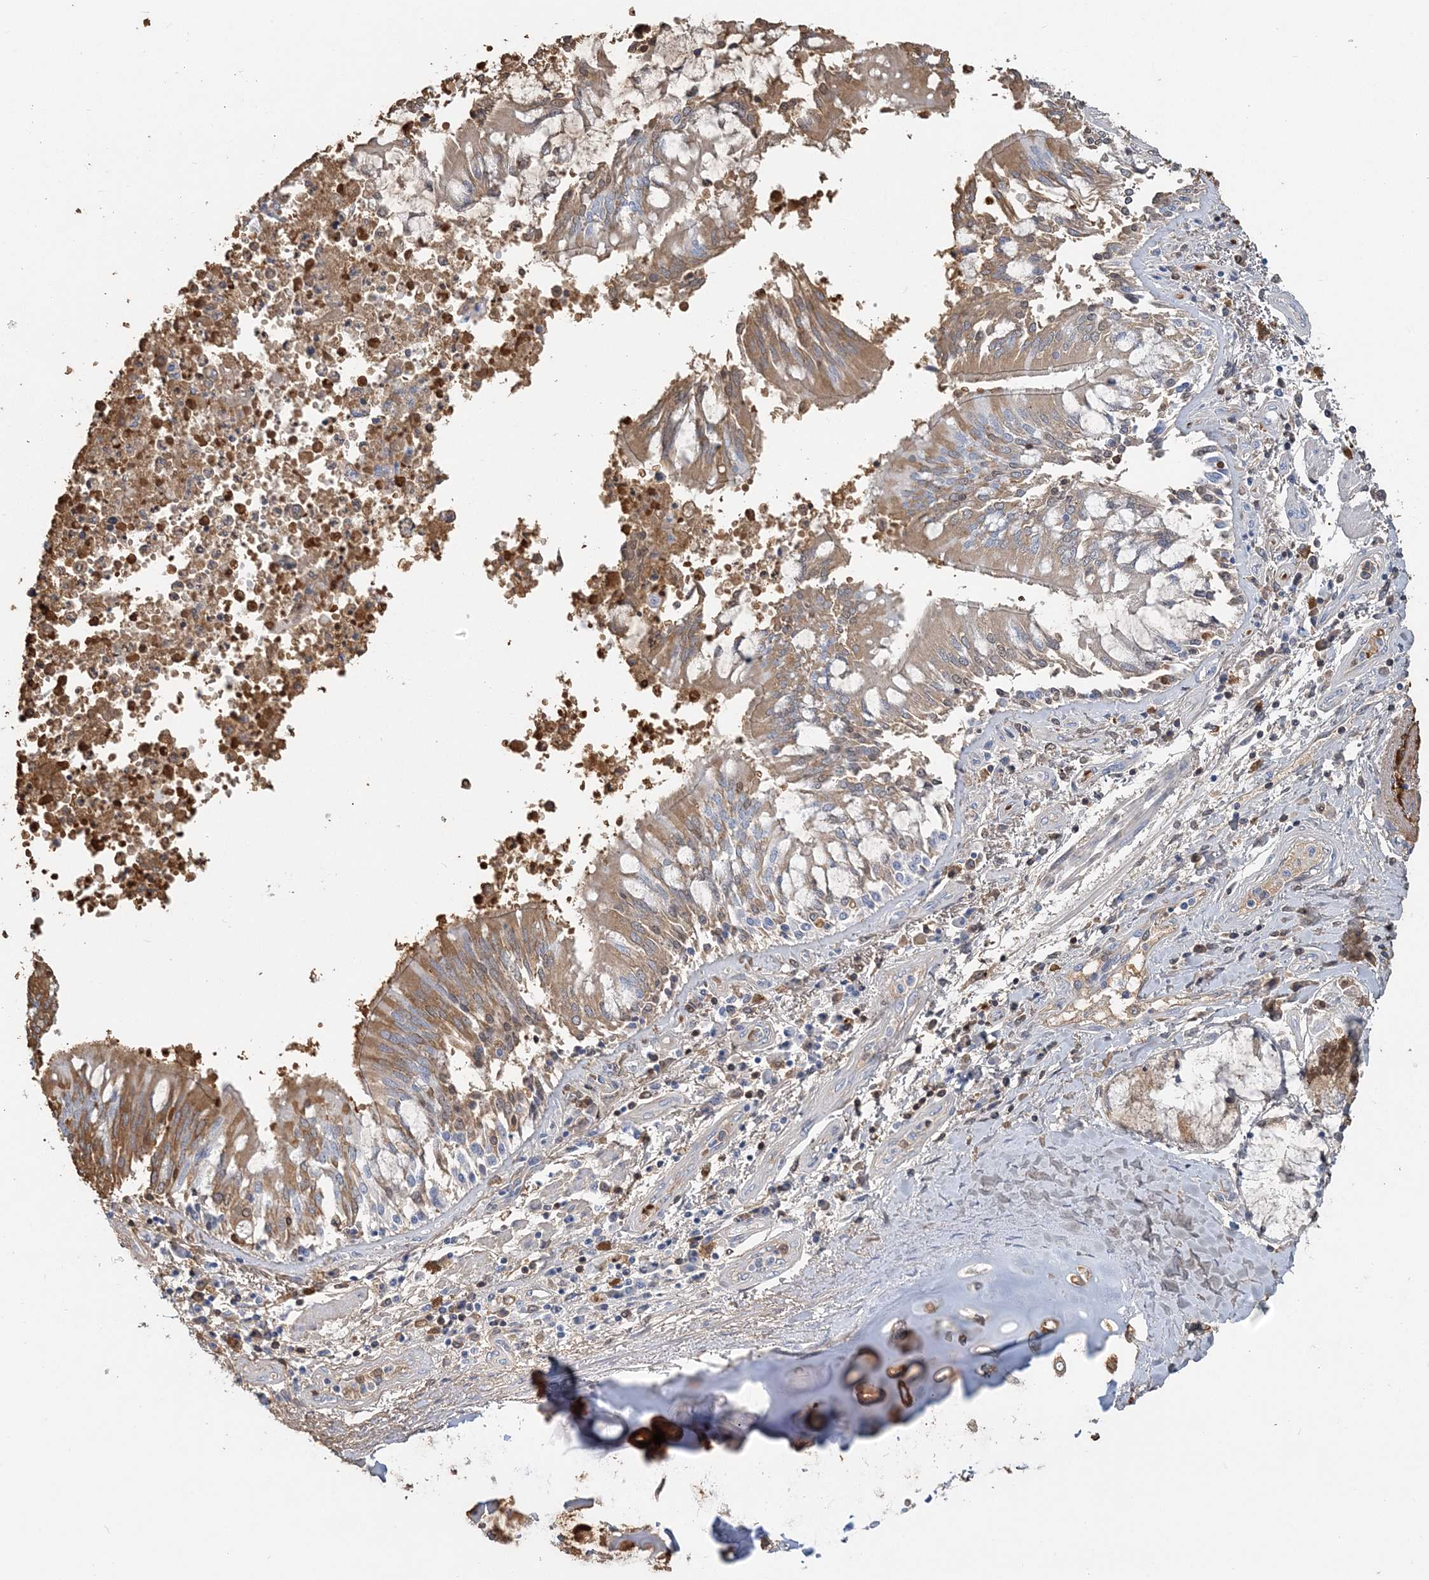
{"staining": {"intensity": "moderate", "quantity": ">75%", "location": "cytoplasmic/membranous"}, "tissue": "soft tissue", "cell_type": "Chondrocytes", "image_type": "normal", "snomed": [{"axis": "morphology", "description": "Normal tissue, NOS"}, {"axis": "topography", "description": "Cartilage tissue"}, {"axis": "topography", "description": "Bronchus"}, {"axis": "topography", "description": "Lung"}, {"axis": "topography", "description": "Peripheral nerve tissue"}], "caption": "Benign soft tissue demonstrates moderate cytoplasmic/membranous positivity in approximately >75% of chondrocytes, visualized by immunohistochemistry.", "gene": "HBD", "patient": {"sex": "female", "age": 49}}